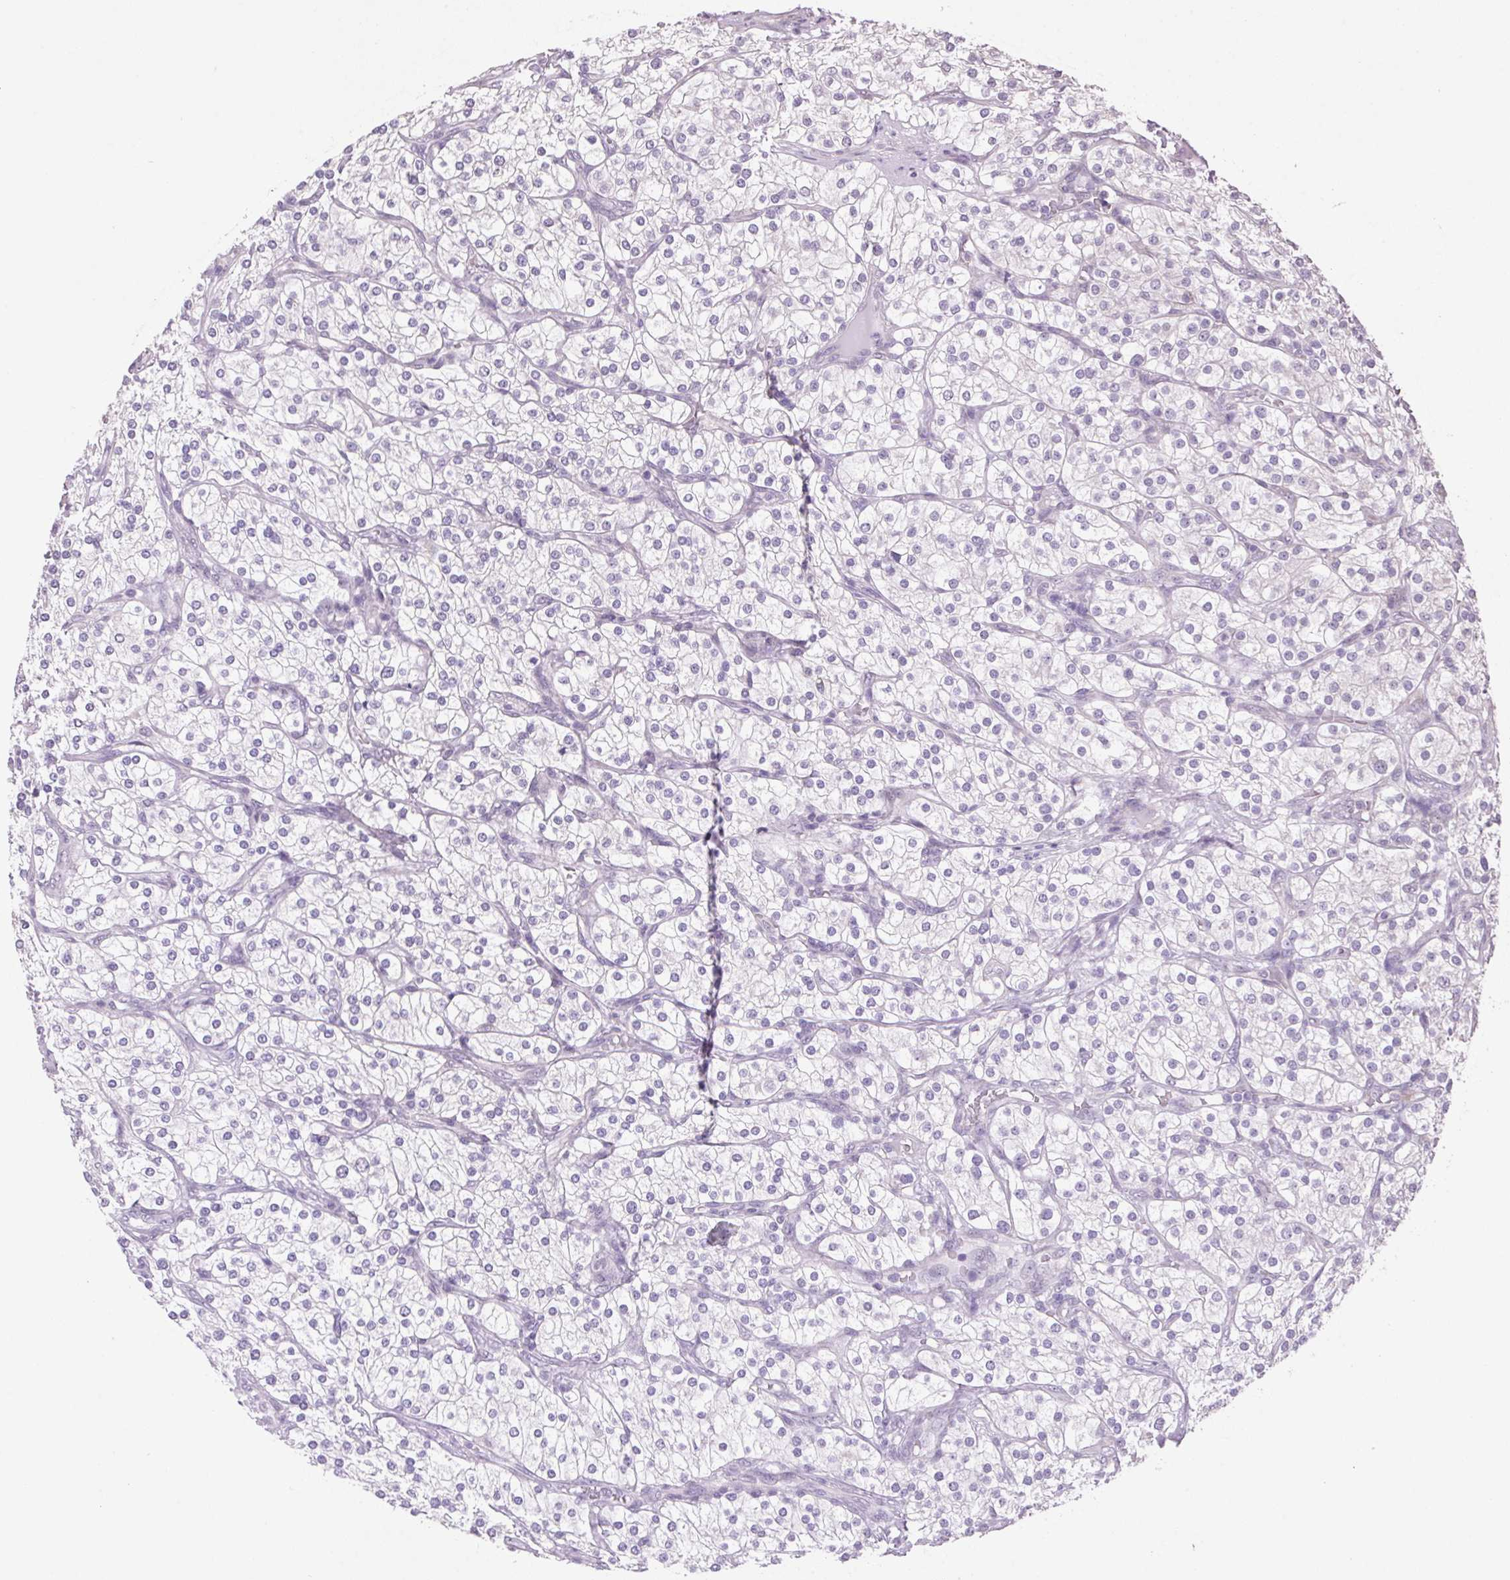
{"staining": {"intensity": "negative", "quantity": "none", "location": "none"}, "tissue": "renal cancer", "cell_type": "Tumor cells", "image_type": "cancer", "snomed": [{"axis": "morphology", "description": "Adenocarcinoma, NOS"}, {"axis": "topography", "description": "Kidney"}], "caption": "This is a photomicrograph of immunohistochemistry (IHC) staining of adenocarcinoma (renal), which shows no positivity in tumor cells.", "gene": "VWA3B", "patient": {"sex": "male", "age": 80}}